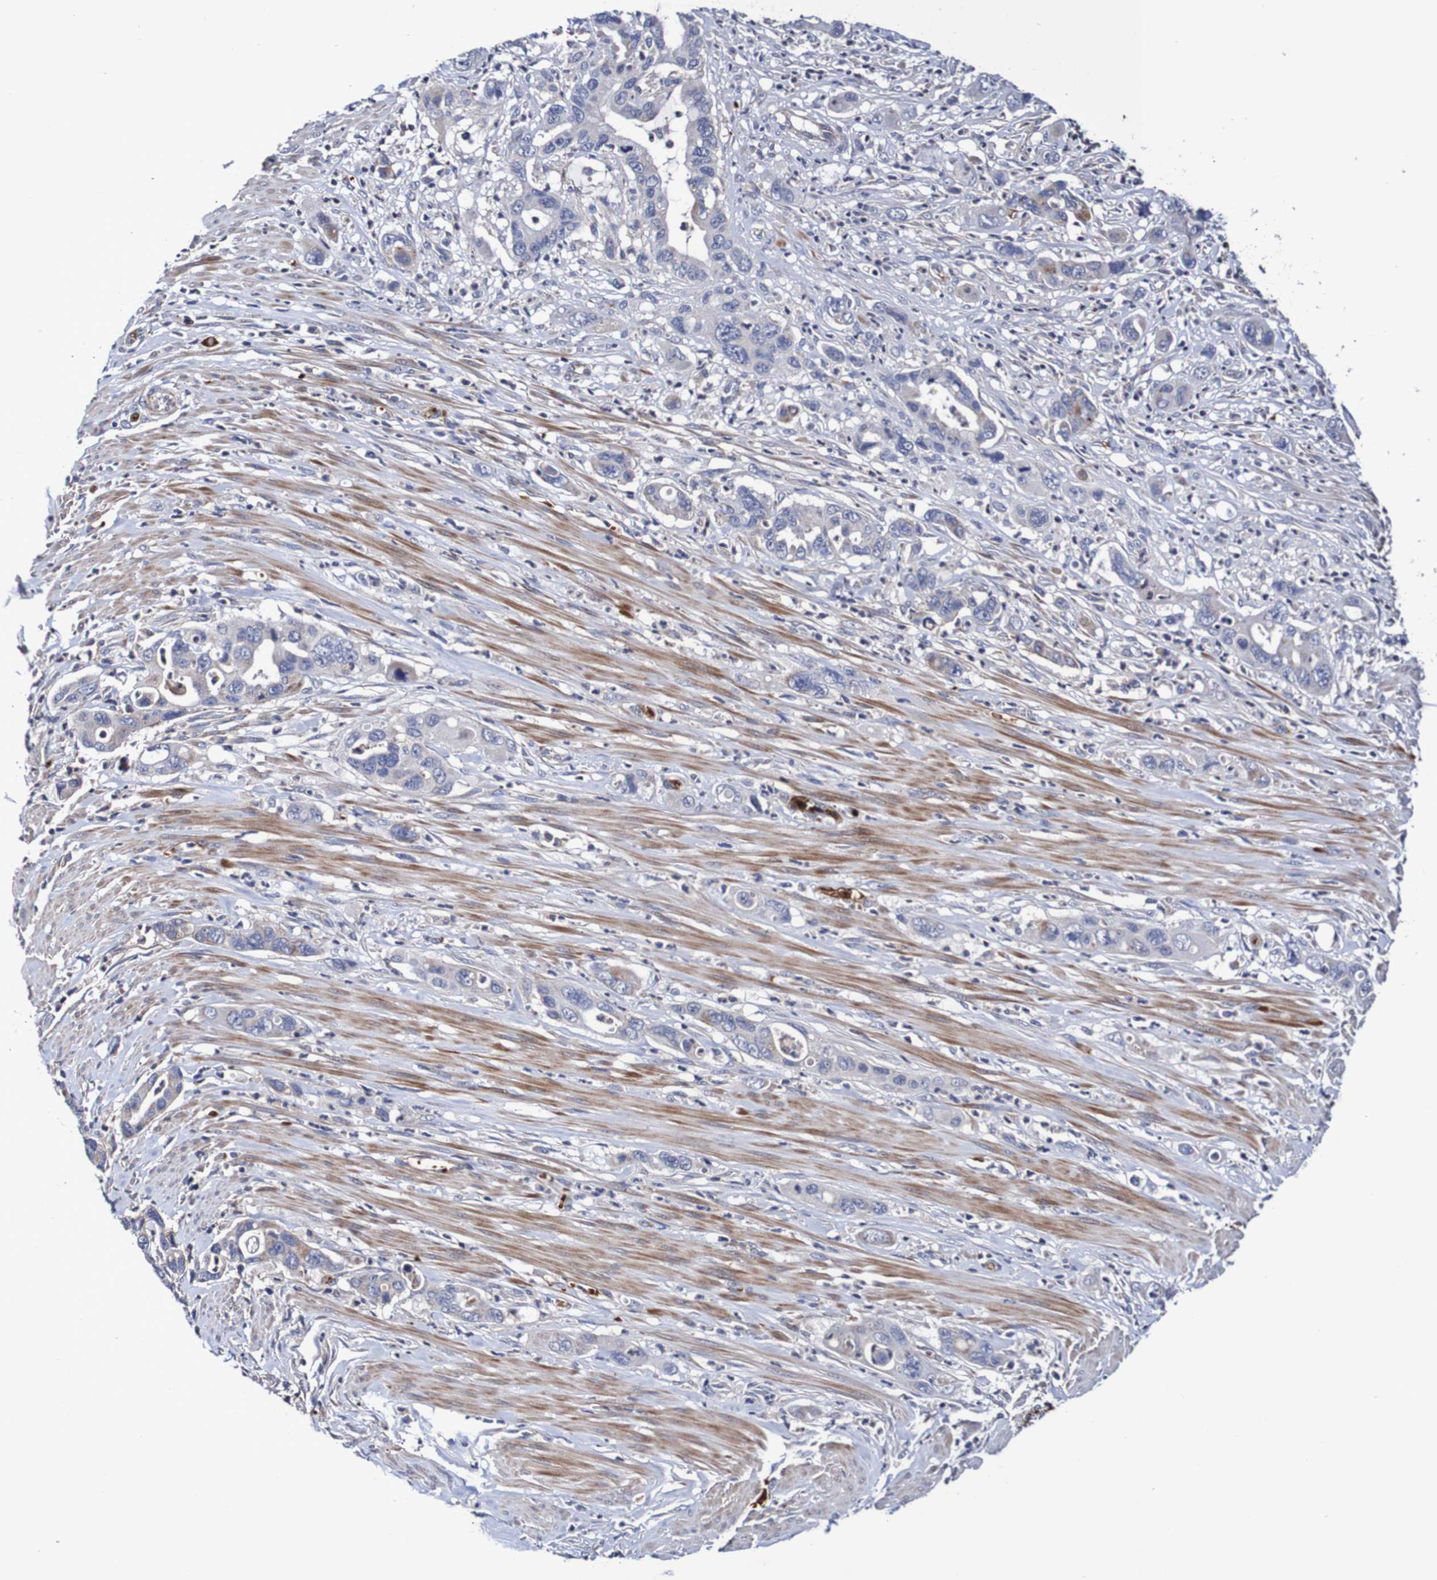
{"staining": {"intensity": "negative", "quantity": "none", "location": "none"}, "tissue": "pancreatic cancer", "cell_type": "Tumor cells", "image_type": "cancer", "snomed": [{"axis": "morphology", "description": "Adenocarcinoma, NOS"}, {"axis": "topography", "description": "Pancreas"}], "caption": "Image shows no significant protein positivity in tumor cells of pancreatic cancer.", "gene": "WNT4", "patient": {"sex": "female", "age": 71}}